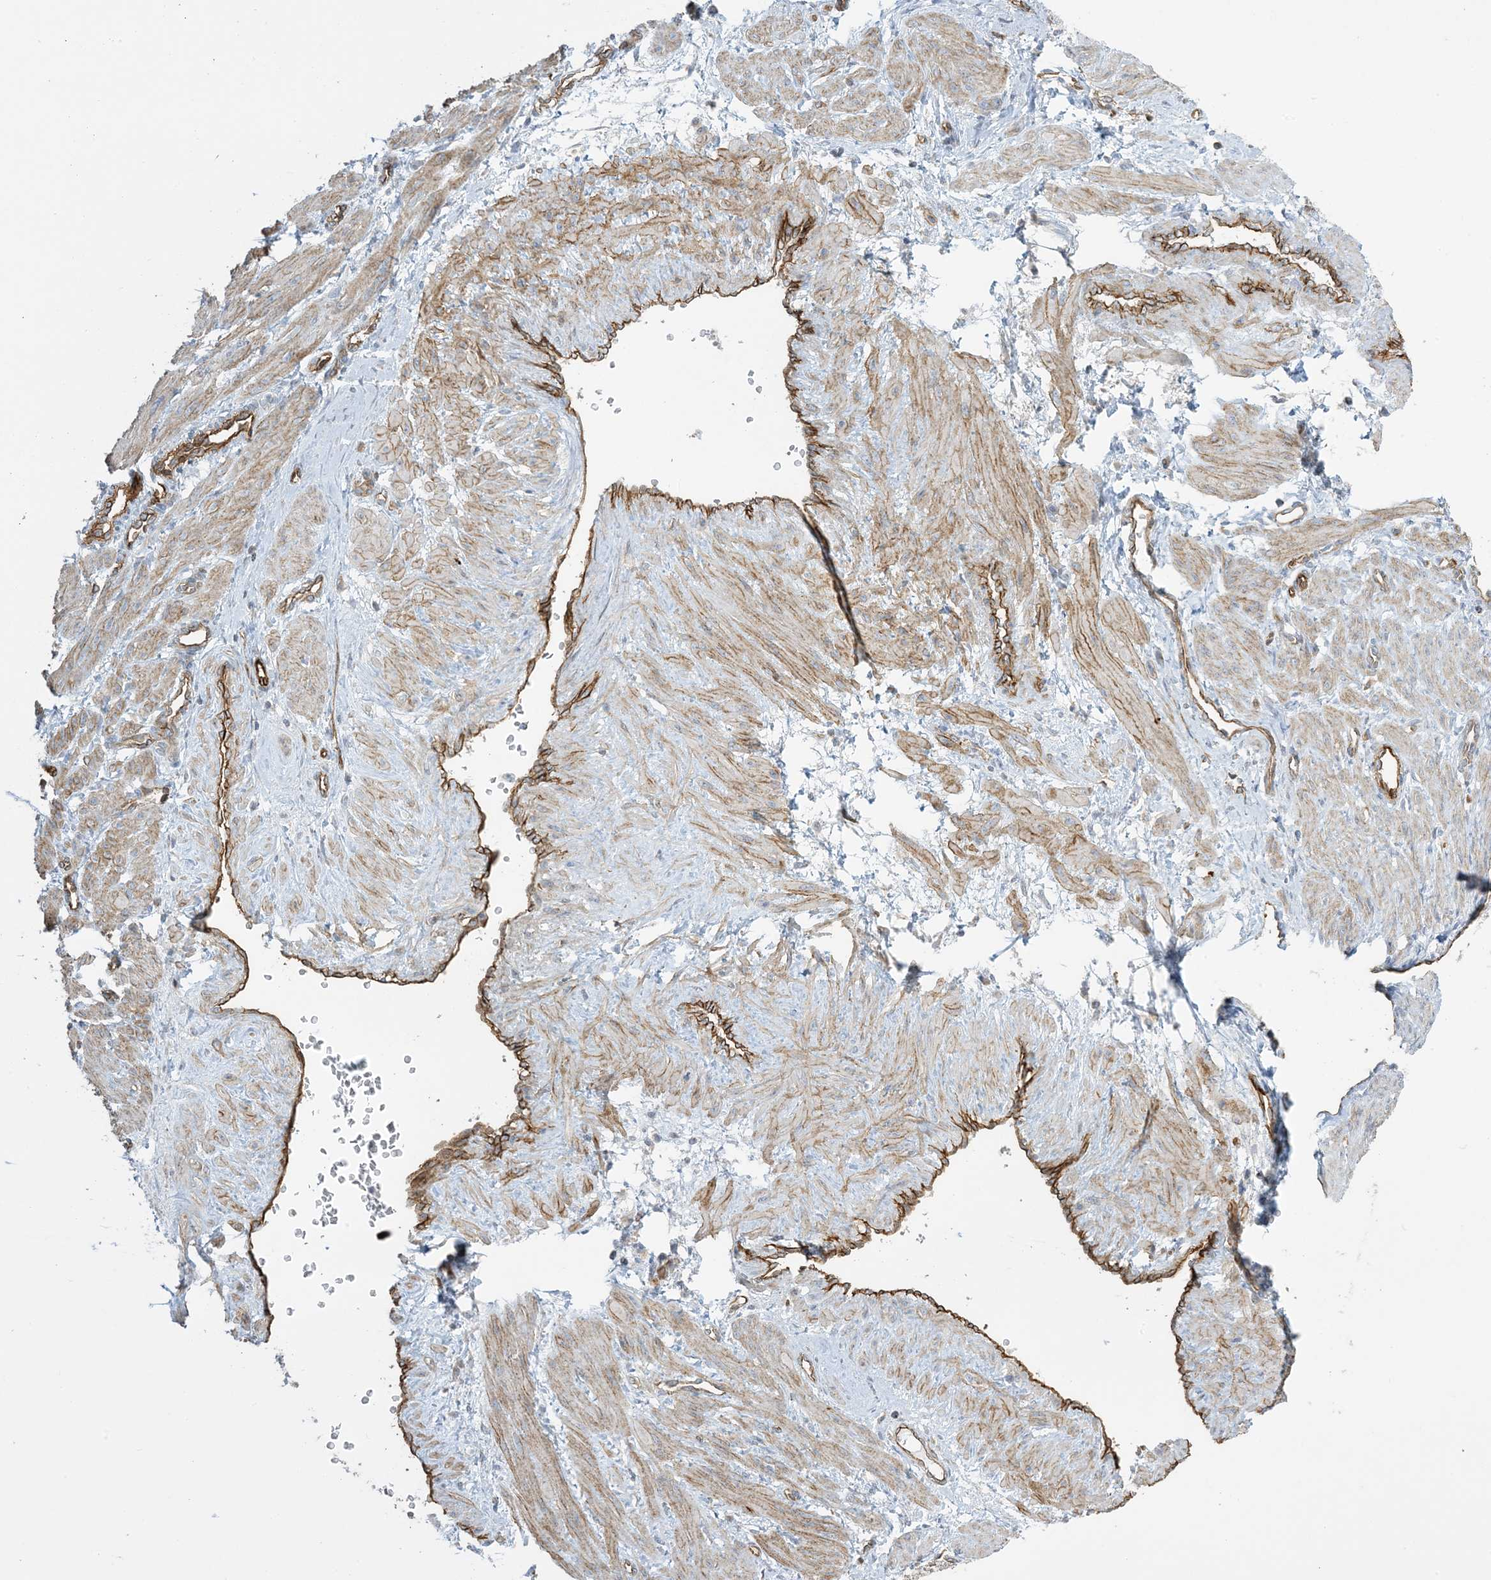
{"staining": {"intensity": "moderate", "quantity": ">75%", "location": "cytoplasmic/membranous"}, "tissue": "smooth muscle", "cell_type": "Smooth muscle cells", "image_type": "normal", "snomed": [{"axis": "morphology", "description": "Normal tissue, NOS"}, {"axis": "topography", "description": "Endometrium"}], "caption": "The image reveals immunohistochemical staining of normal smooth muscle. There is moderate cytoplasmic/membranous staining is appreciated in about >75% of smooth muscle cells. Immunohistochemistry stains the protein in brown and the nuclei are stained blue.", "gene": "AGA", "patient": {"sex": "female", "age": 33}}